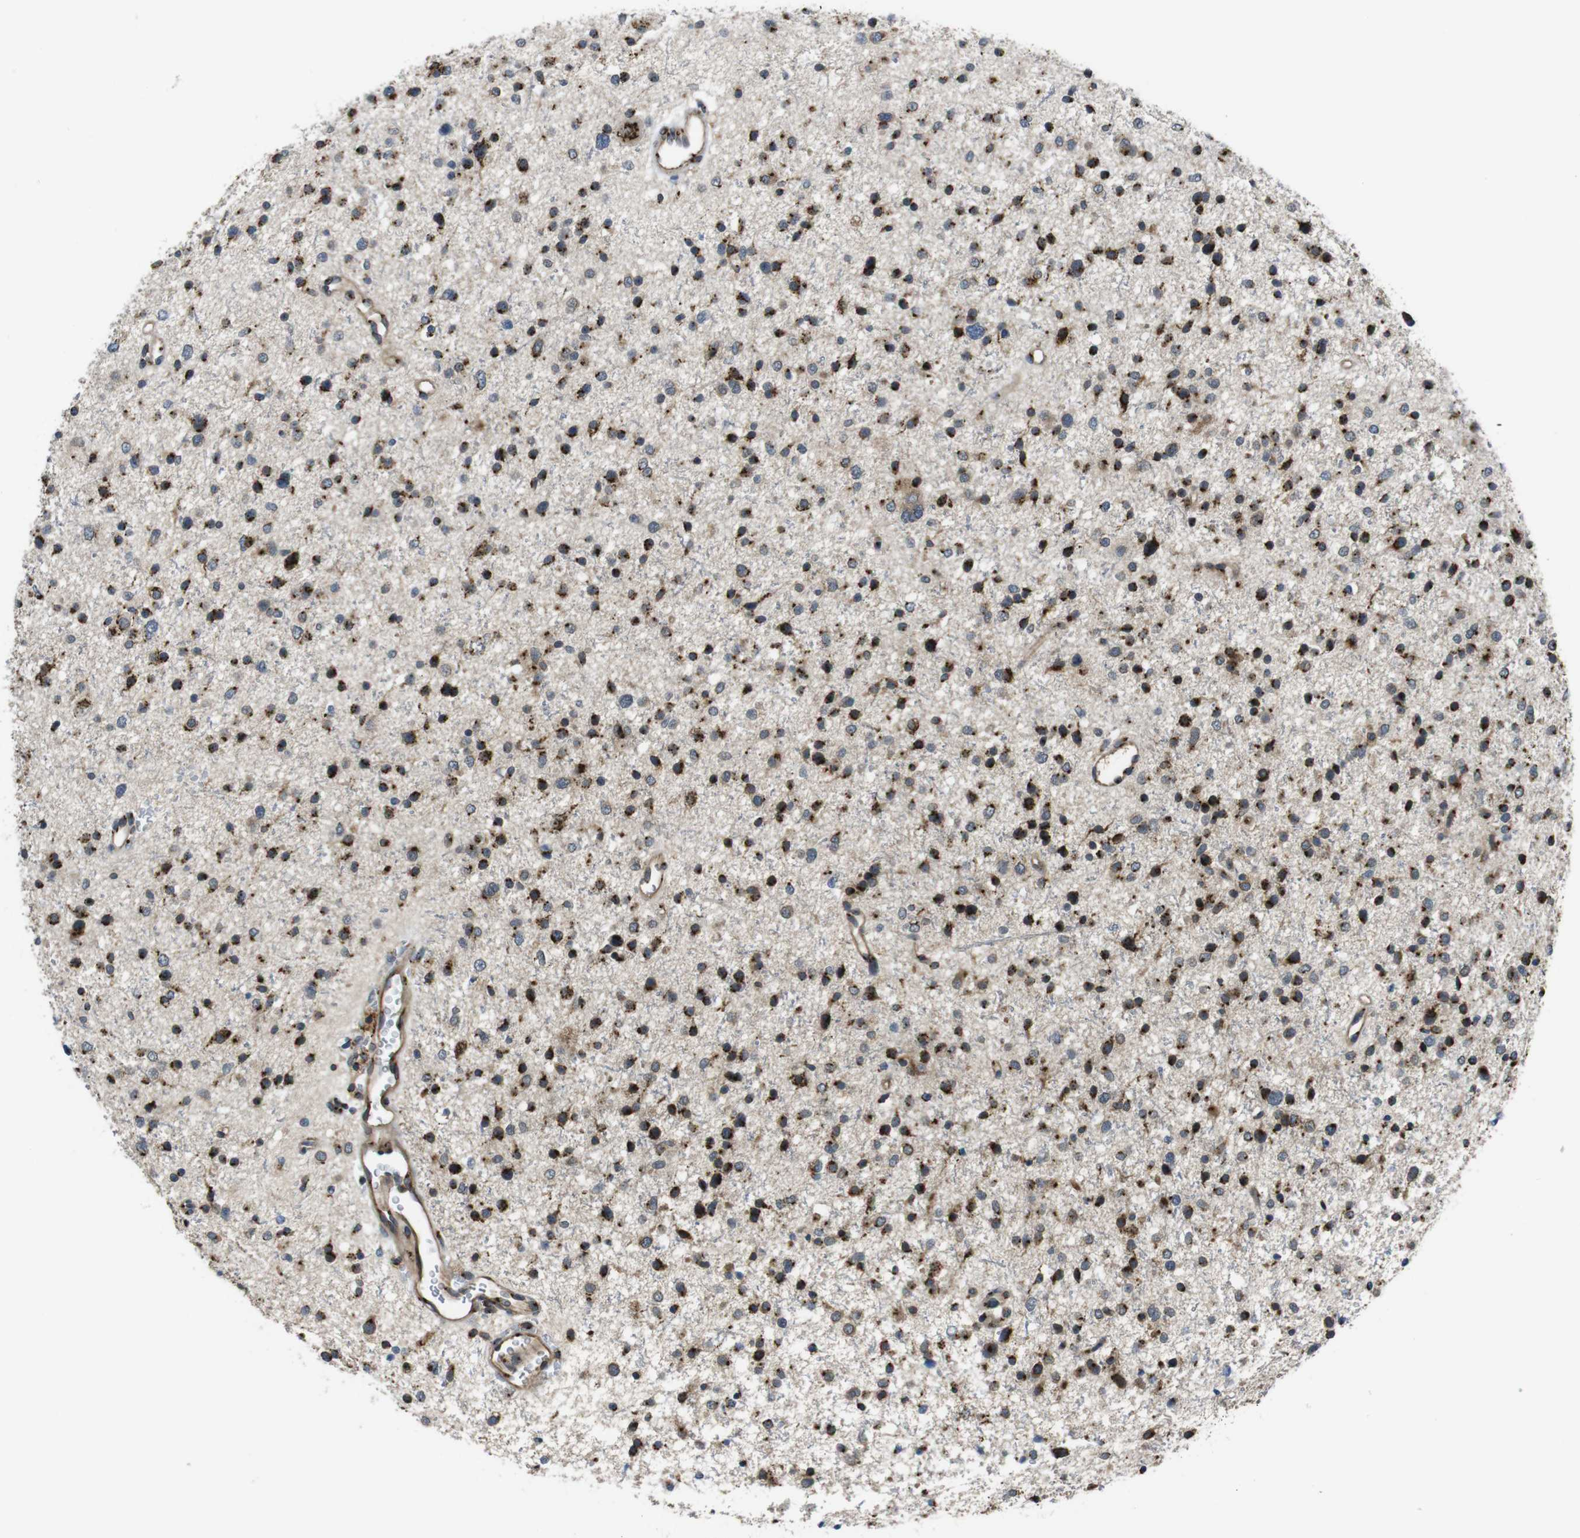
{"staining": {"intensity": "strong", "quantity": ">75%", "location": "cytoplasmic/membranous"}, "tissue": "glioma", "cell_type": "Tumor cells", "image_type": "cancer", "snomed": [{"axis": "morphology", "description": "Glioma, malignant, Low grade"}, {"axis": "topography", "description": "Brain"}], "caption": "There is high levels of strong cytoplasmic/membranous positivity in tumor cells of glioma, as demonstrated by immunohistochemical staining (brown color).", "gene": "ZFPL1", "patient": {"sex": "female", "age": 37}}